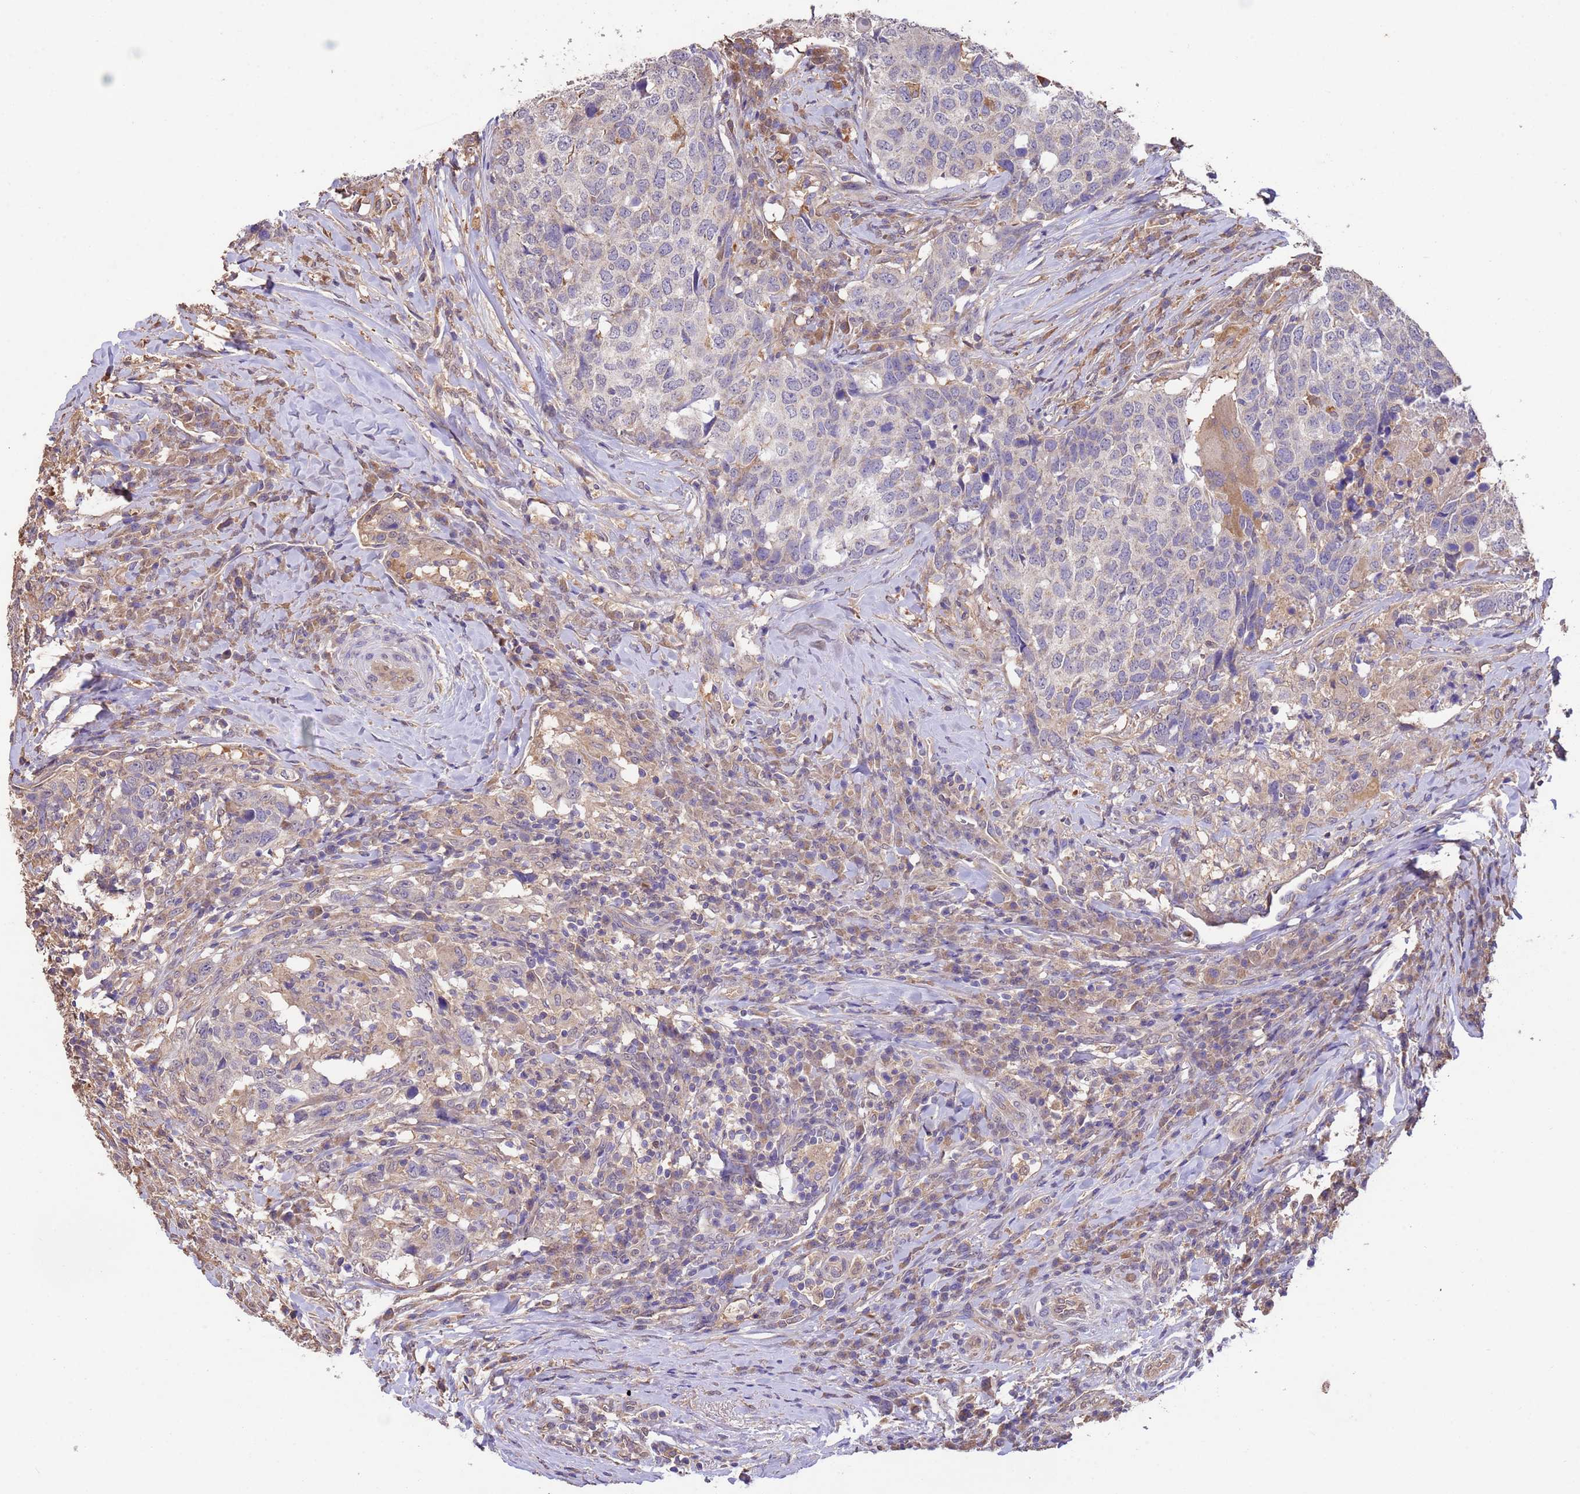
{"staining": {"intensity": "negative", "quantity": "none", "location": "none"}, "tissue": "head and neck cancer", "cell_type": "Tumor cells", "image_type": "cancer", "snomed": [{"axis": "morphology", "description": "Squamous cell carcinoma, NOS"}, {"axis": "topography", "description": "Head-Neck"}], "caption": "Squamous cell carcinoma (head and neck) was stained to show a protein in brown. There is no significant positivity in tumor cells.", "gene": "NPHP1", "patient": {"sex": "male", "age": 66}}